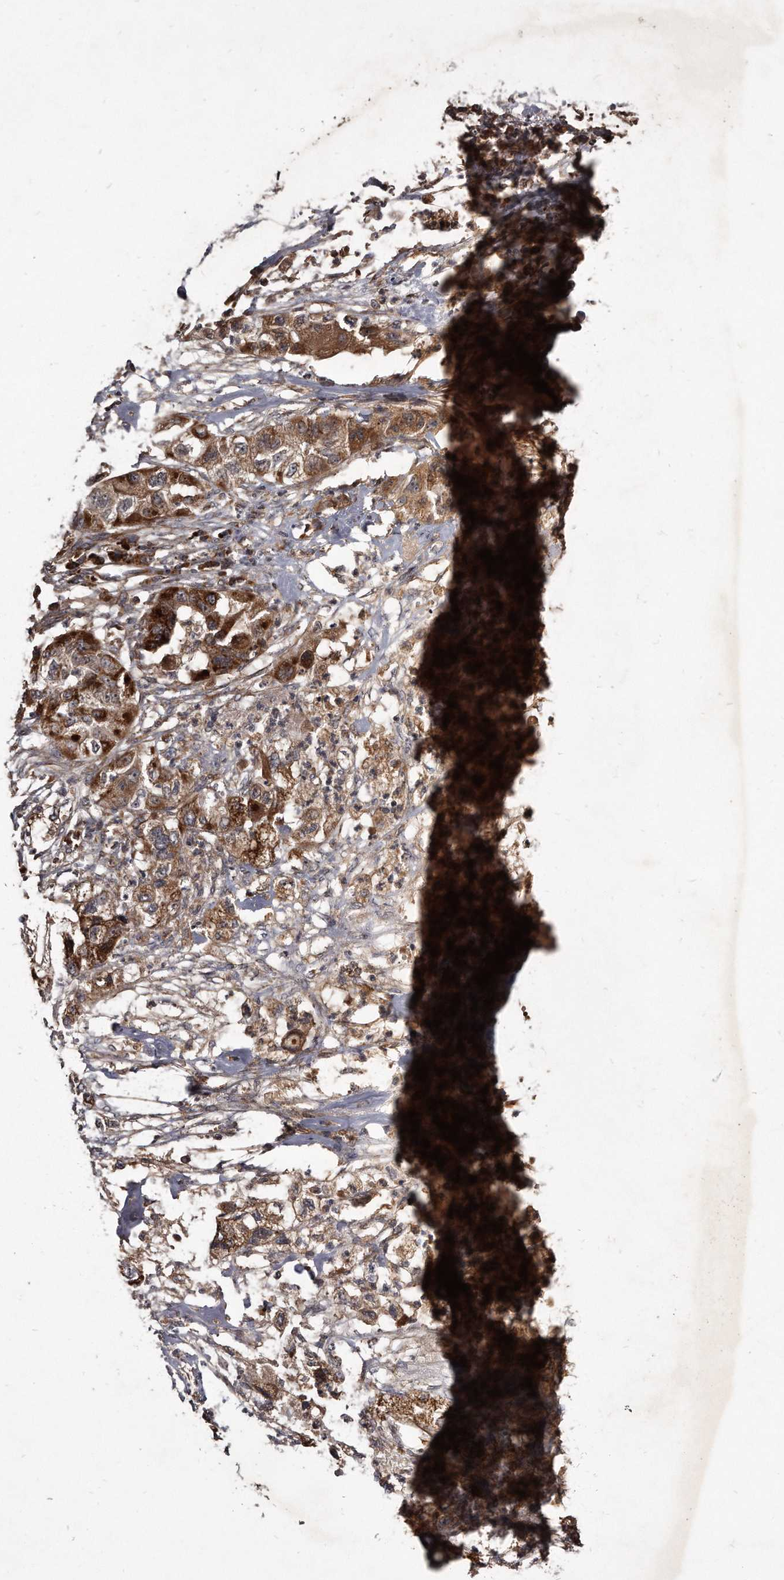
{"staining": {"intensity": "moderate", "quantity": ">75%", "location": "cytoplasmic/membranous"}, "tissue": "pancreatic cancer", "cell_type": "Tumor cells", "image_type": "cancer", "snomed": [{"axis": "morphology", "description": "Adenocarcinoma, NOS"}, {"axis": "topography", "description": "Pancreas"}], "caption": "Moderate cytoplasmic/membranous protein expression is present in about >75% of tumor cells in pancreatic adenocarcinoma.", "gene": "FAM136A", "patient": {"sex": "female", "age": 78}}